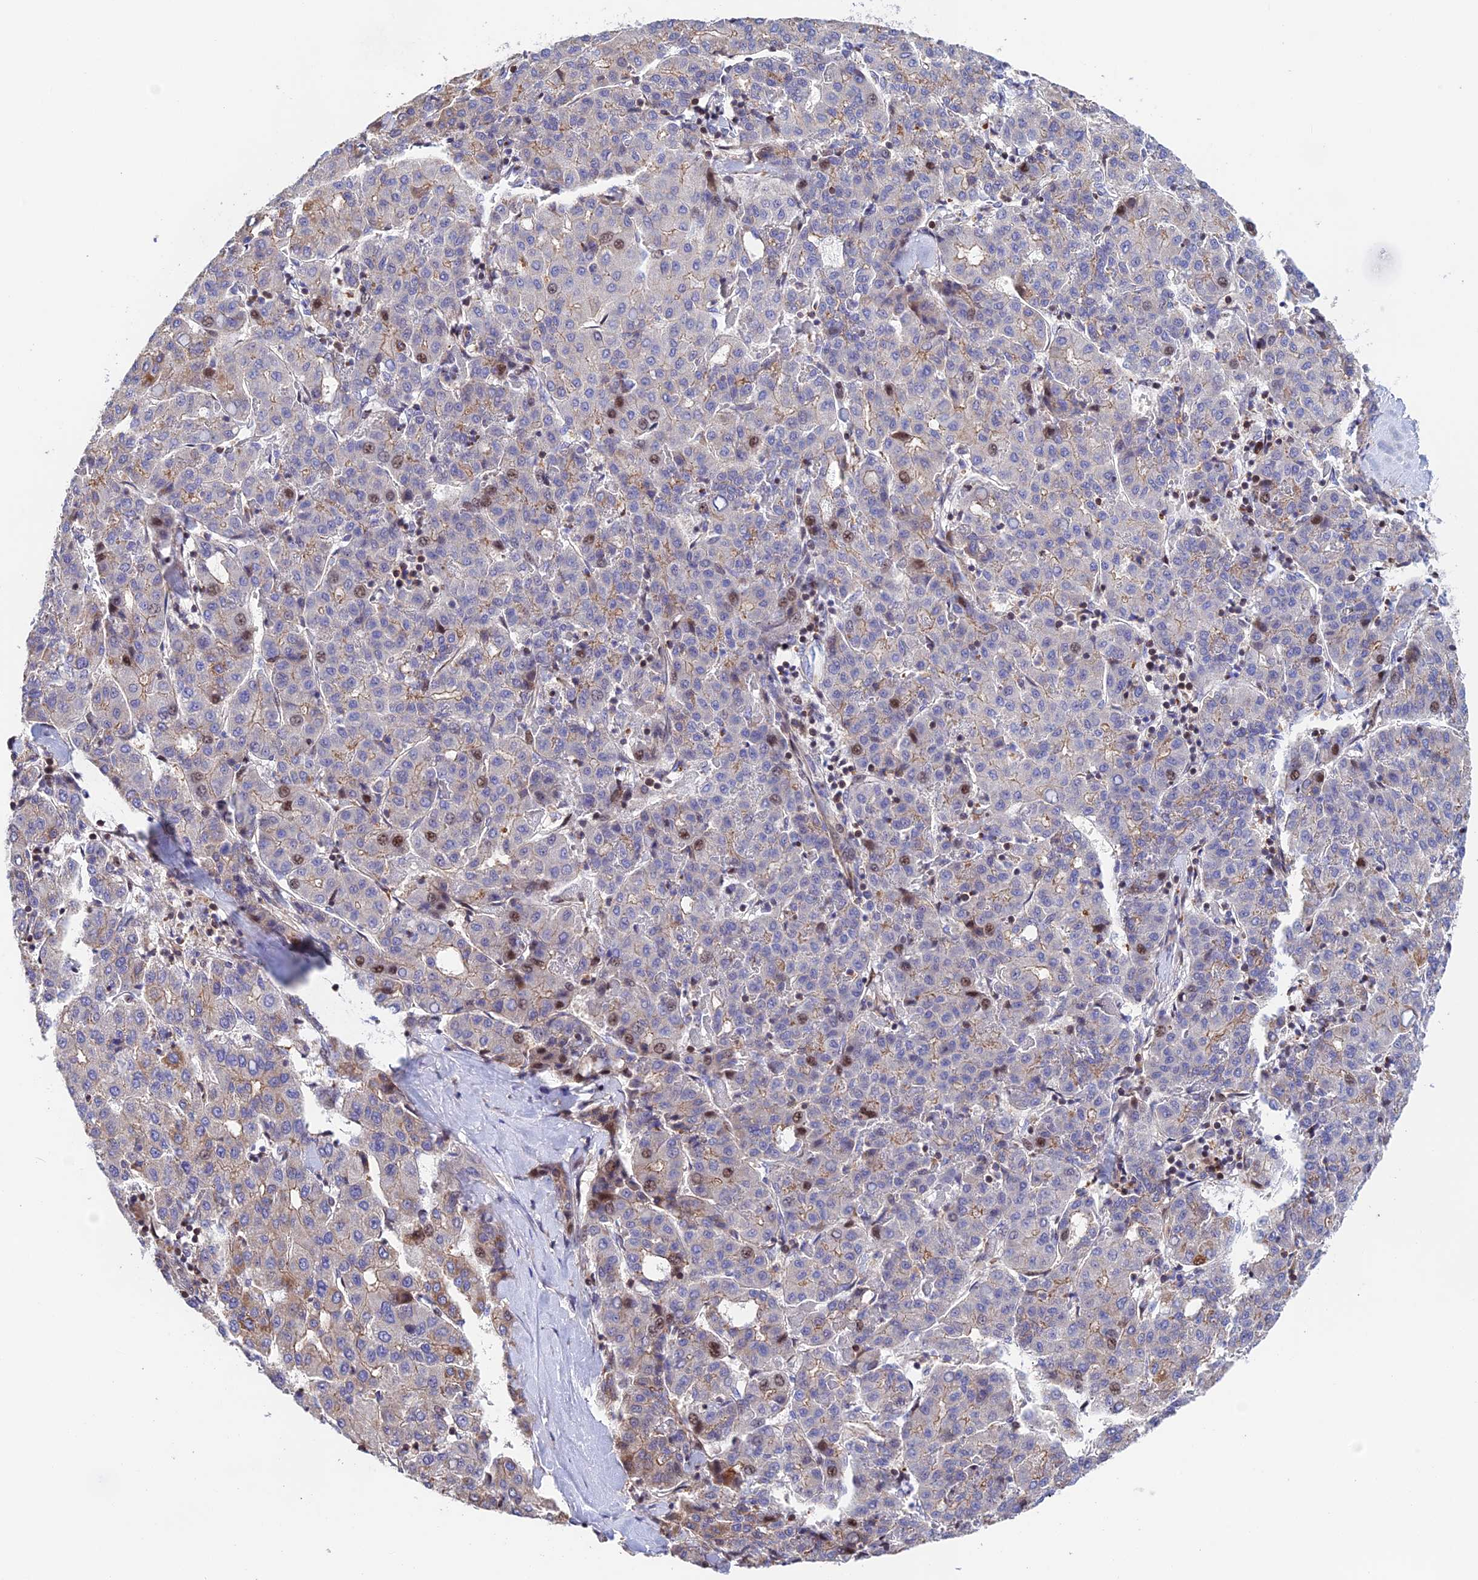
{"staining": {"intensity": "moderate", "quantity": "<25%", "location": "cytoplasmic/membranous"}, "tissue": "liver cancer", "cell_type": "Tumor cells", "image_type": "cancer", "snomed": [{"axis": "morphology", "description": "Carcinoma, Hepatocellular, NOS"}, {"axis": "topography", "description": "Liver"}], "caption": "A high-resolution photomicrograph shows immunohistochemistry staining of liver cancer (hepatocellular carcinoma), which exhibits moderate cytoplasmic/membranous positivity in approximately <25% of tumor cells.", "gene": "PRIM1", "patient": {"sex": "male", "age": 65}}